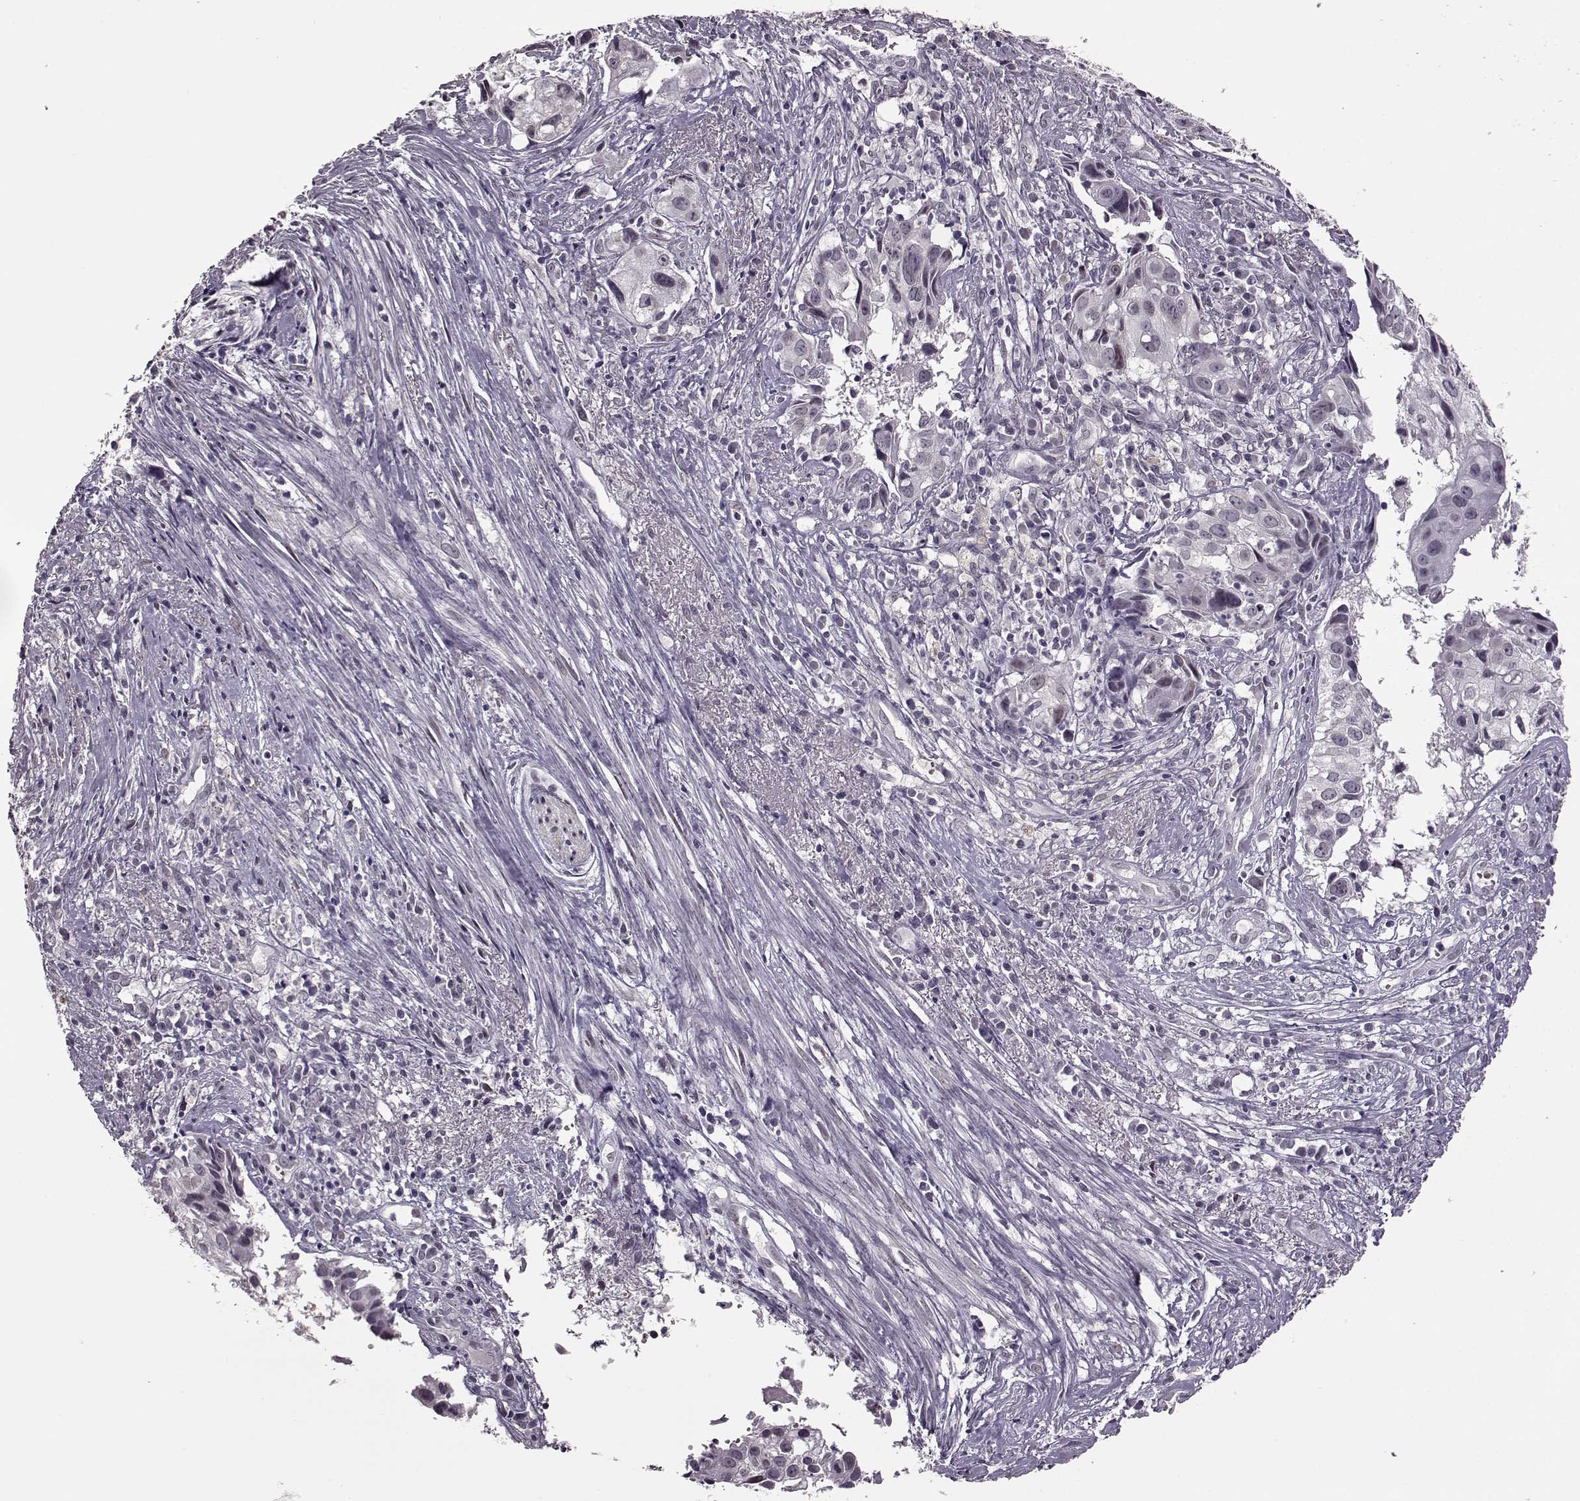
{"staining": {"intensity": "negative", "quantity": "none", "location": "none"}, "tissue": "cervical cancer", "cell_type": "Tumor cells", "image_type": "cancer", "snomed": [{"axis": "morphology", "description": "Squamous cell carcinoma, NOS"}, {"axis": "topography", "description": "Cervix"}], "caption": "An image of human cervical cancer is negative for staining in tumor cells. (DAB IHC, high magnification).", "gene": "STX1B", "patient": {"sex": "female", "age": 53}}